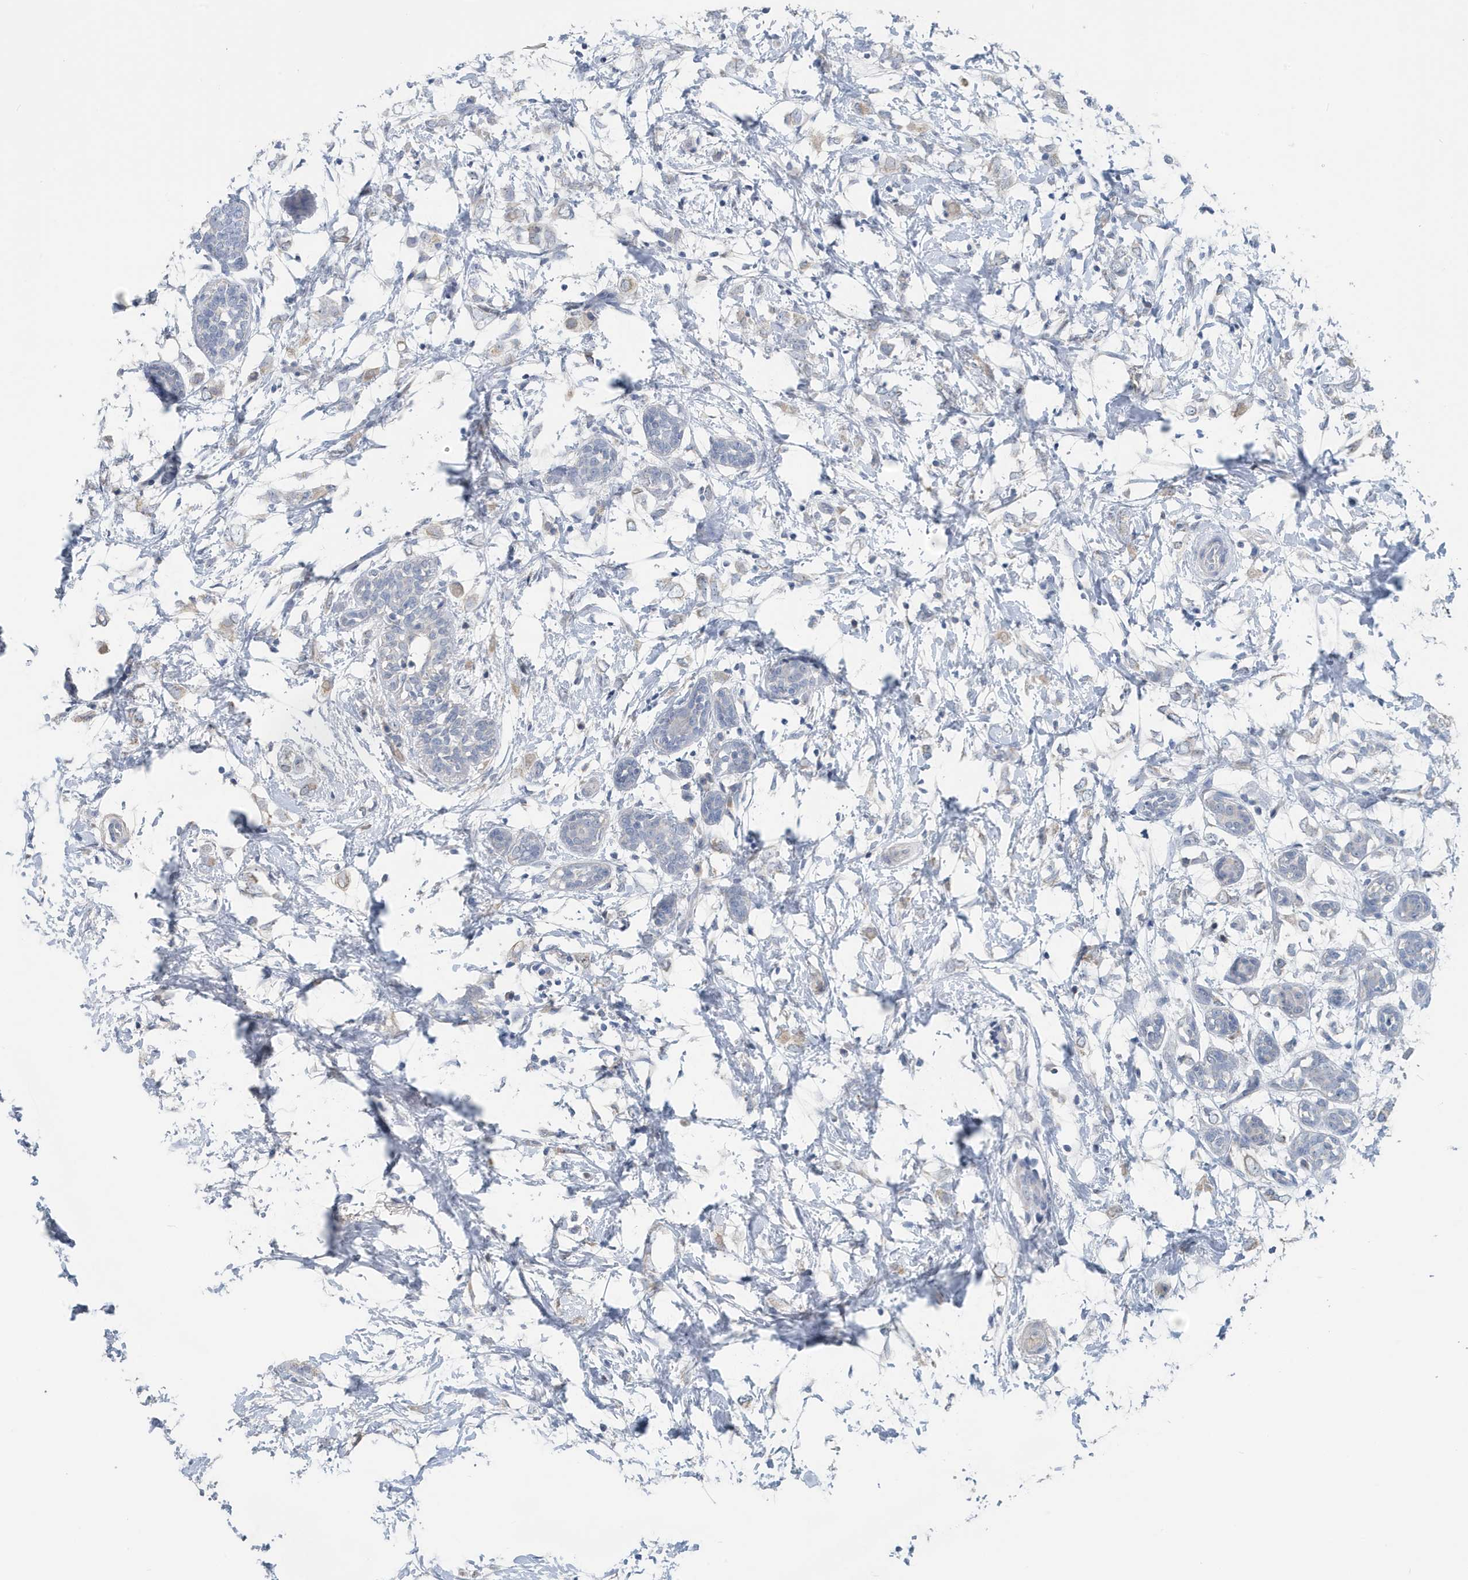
{"staining": {"intensity": "weak", "quantity": "<25%", "location": "cytoplasmic/membranous"}, "tissue": "breast cancer", "cell_type": "Tumor cells", "image_type": "cancer", "snomed": [{"axis": "morphology", "description": "Normal tissue, NOS"}, {"axis": "morphology", "description": "Lobular carcinoma"}, {"axis": "topography", "description": "Breast"}], "caption": "Tumor cells show no significant protein expression in breast cancer.", "gene": "UGT2B4", "patient": {"sex": "female", "age": 47}}